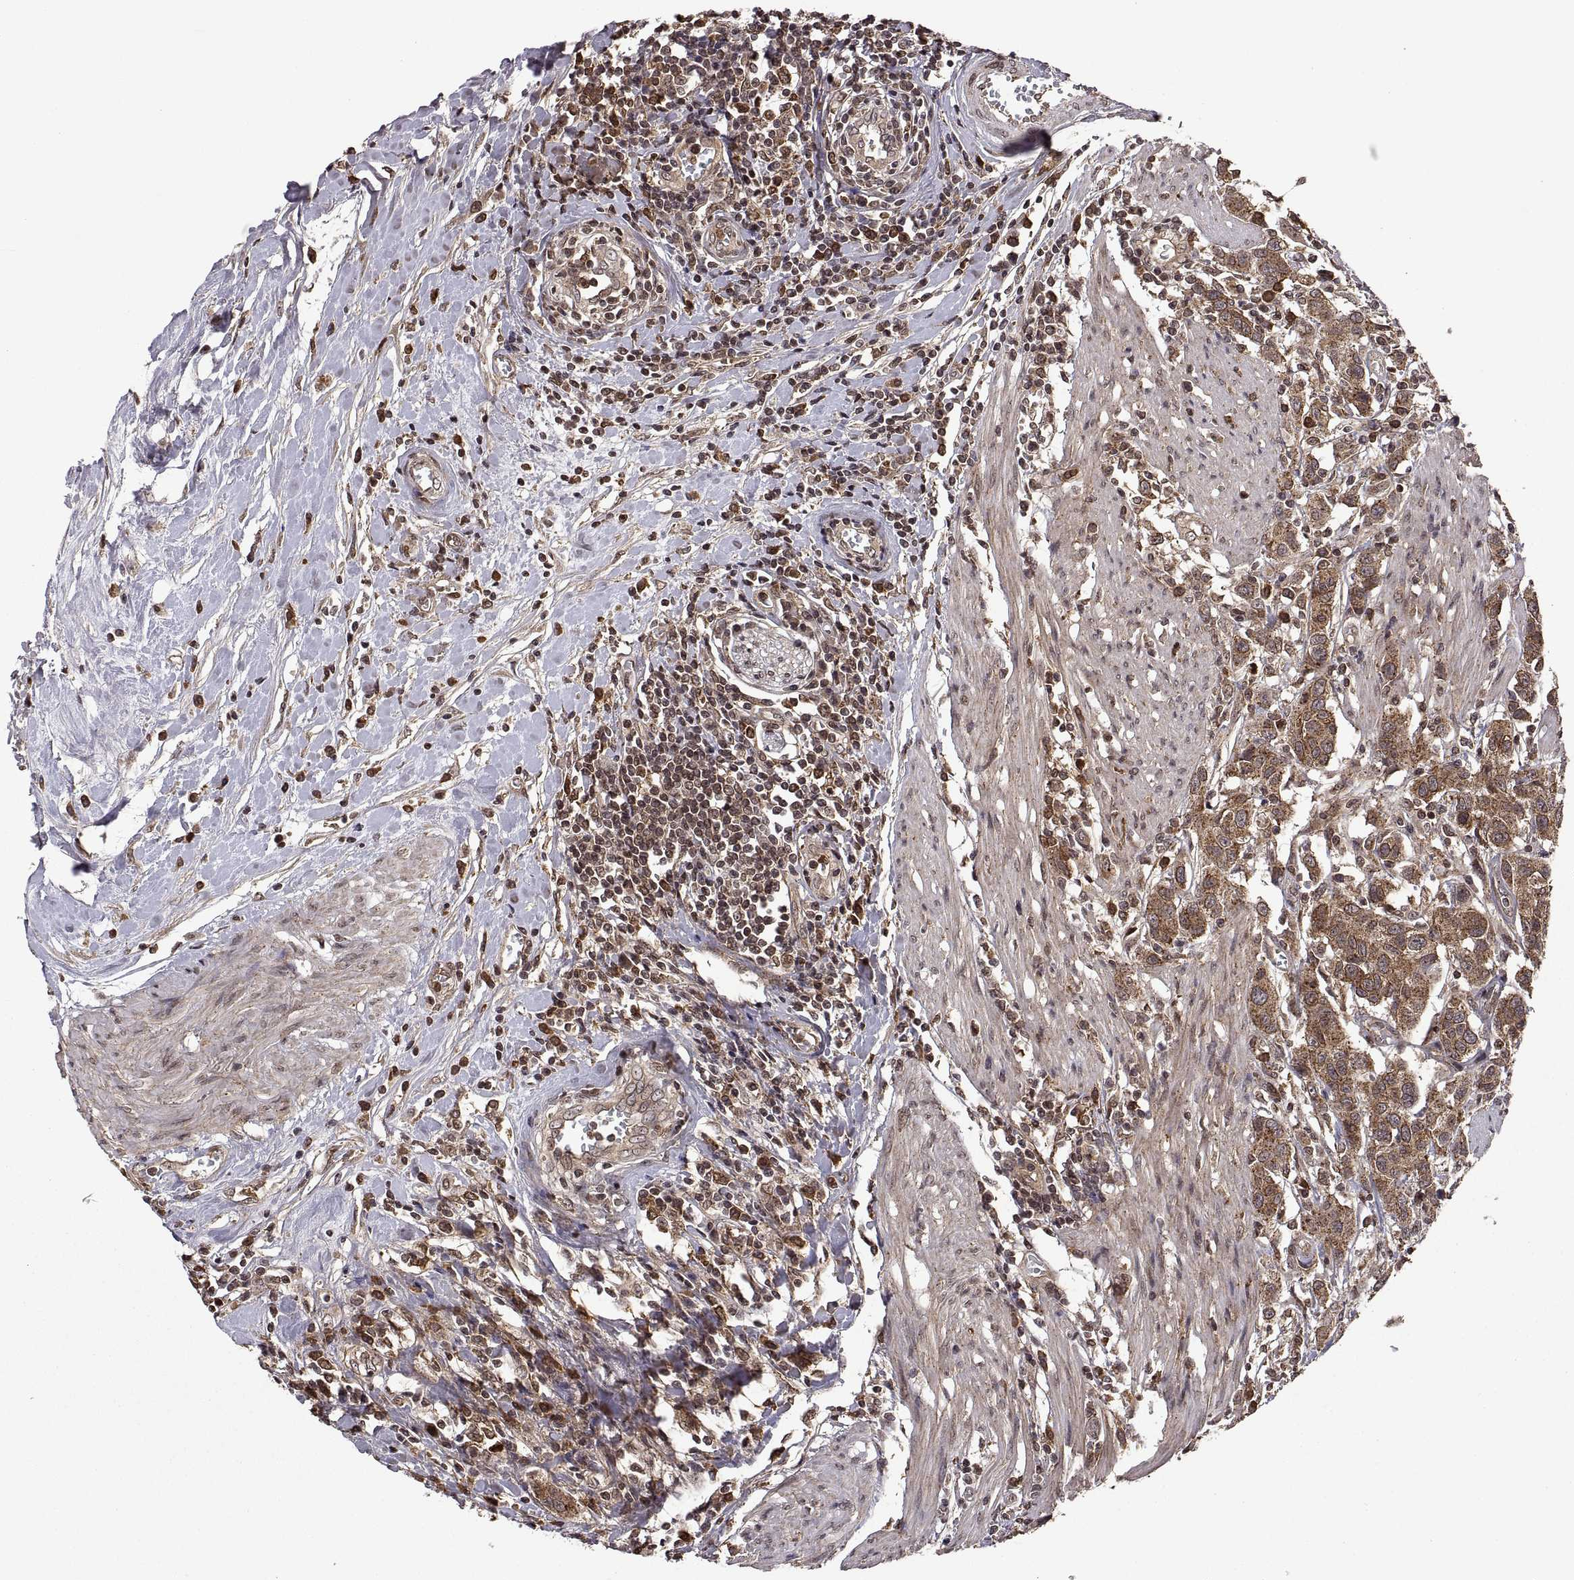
{"staining": {"intensity": "moderate", "quantity": "<25%", "location": "cytoplasmic/membranous"}, "tissue": "urothelial cancer", "cell_type": "Tumor cells", "image_type": "cancer", "snomed": [{"axis": "morphology", "description": "Urothelial carcinoma, High grade"}, {"axis": "topography", "description": "Urinary bladder"}], "caption": "This photomicrograph displays immunohistochemistry (IHC) staining of urothelial cancer, with low moderate cytoplasmic/membranous staining in approximately <25% of tumor cells.", "gene": "ZNRF2", "patient": {"sex": "female", "age": 58}}